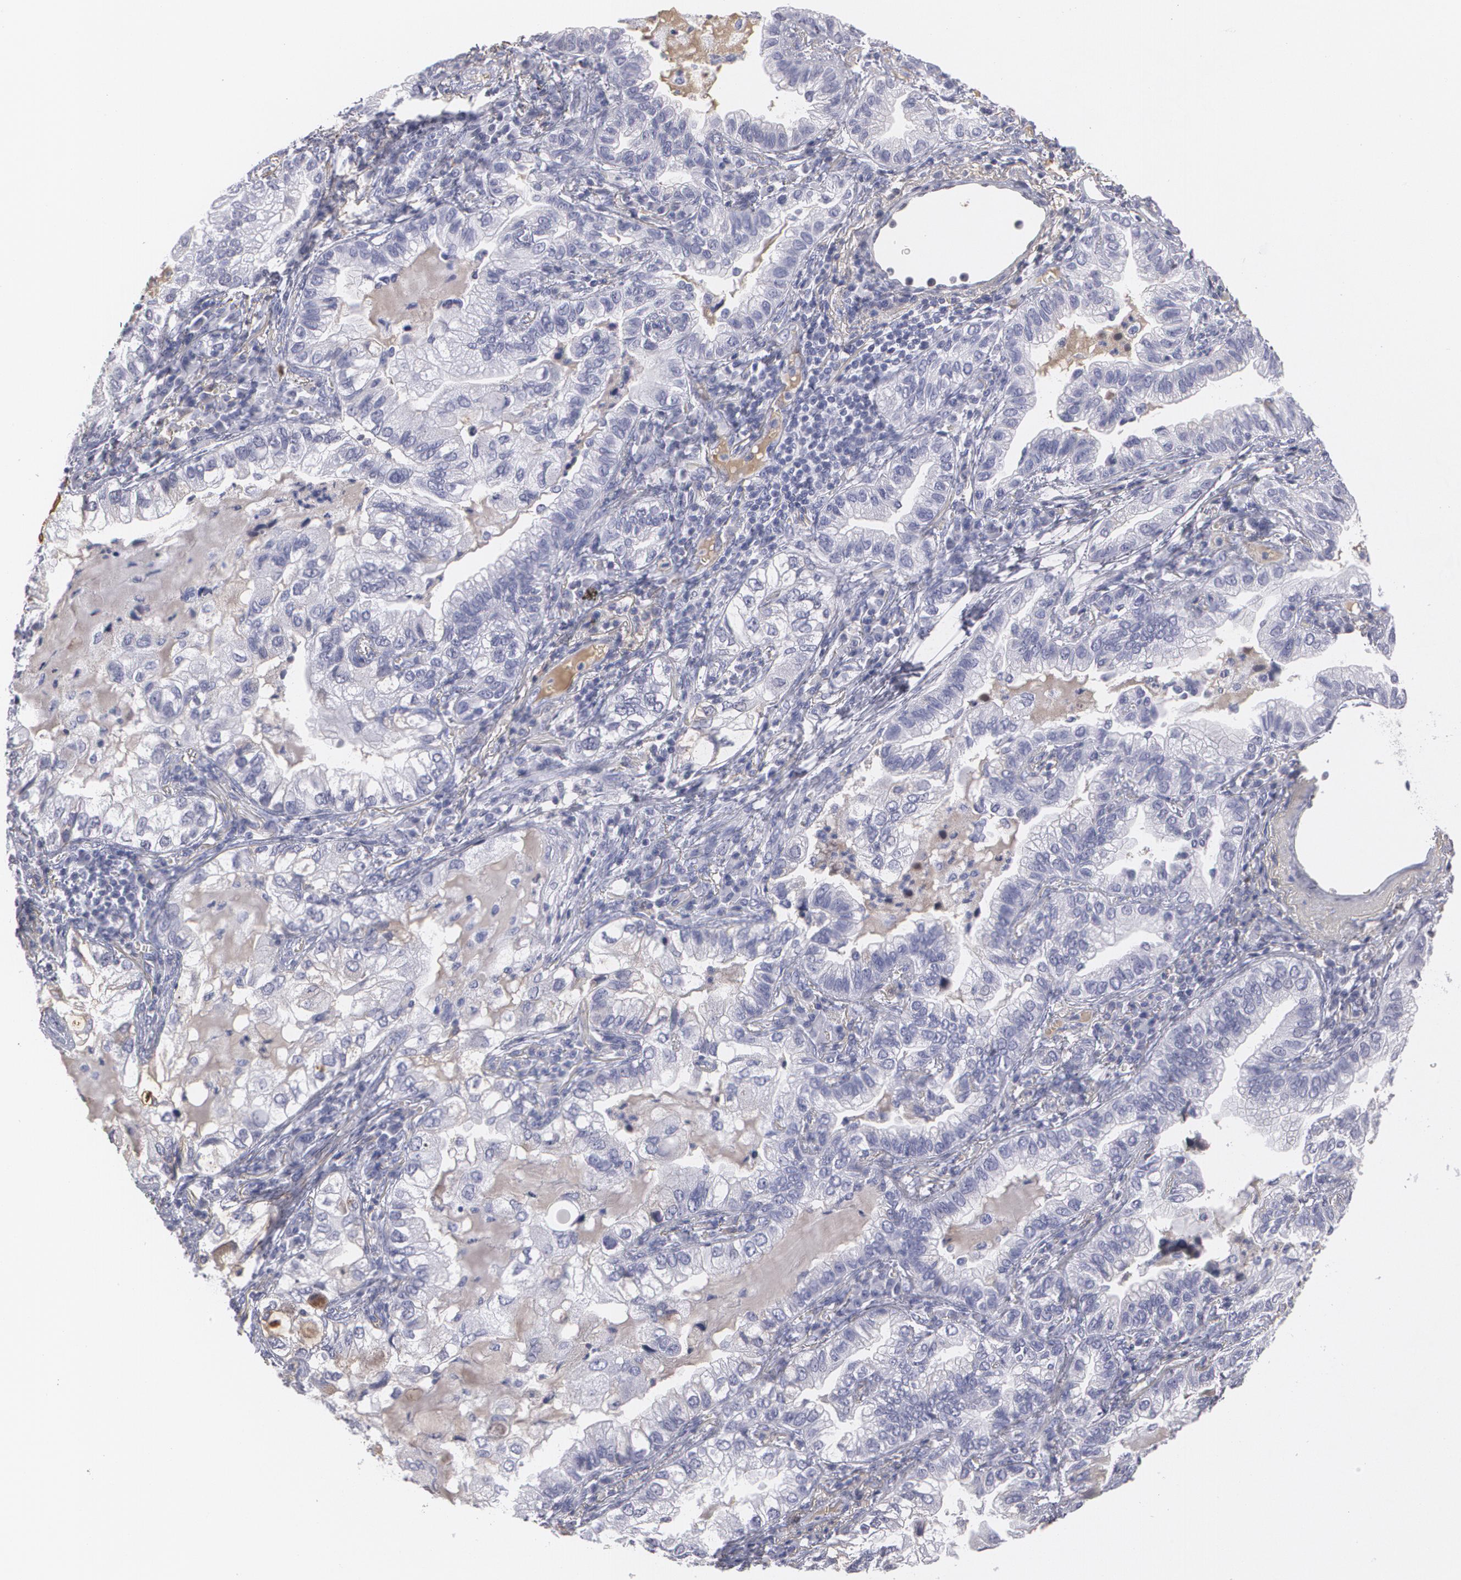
{"staining": {"intensity": "negative", "quantity": "none", "location": "none"}, "tissue": "lung cancer", "cell_type": "Tumor cells", "image_type": "cancer", "snomed": [{"axis": "morphology", "description": "Adenocarcinoma, NOS"}, {"axis": "topography", "description": "Lung"}], "caption": "Protein analysis of lung cancer reveals no significant positivity in tumor cells.", "gene": "SERPINA1", "patient": {"sex": "female", "age": 50}}